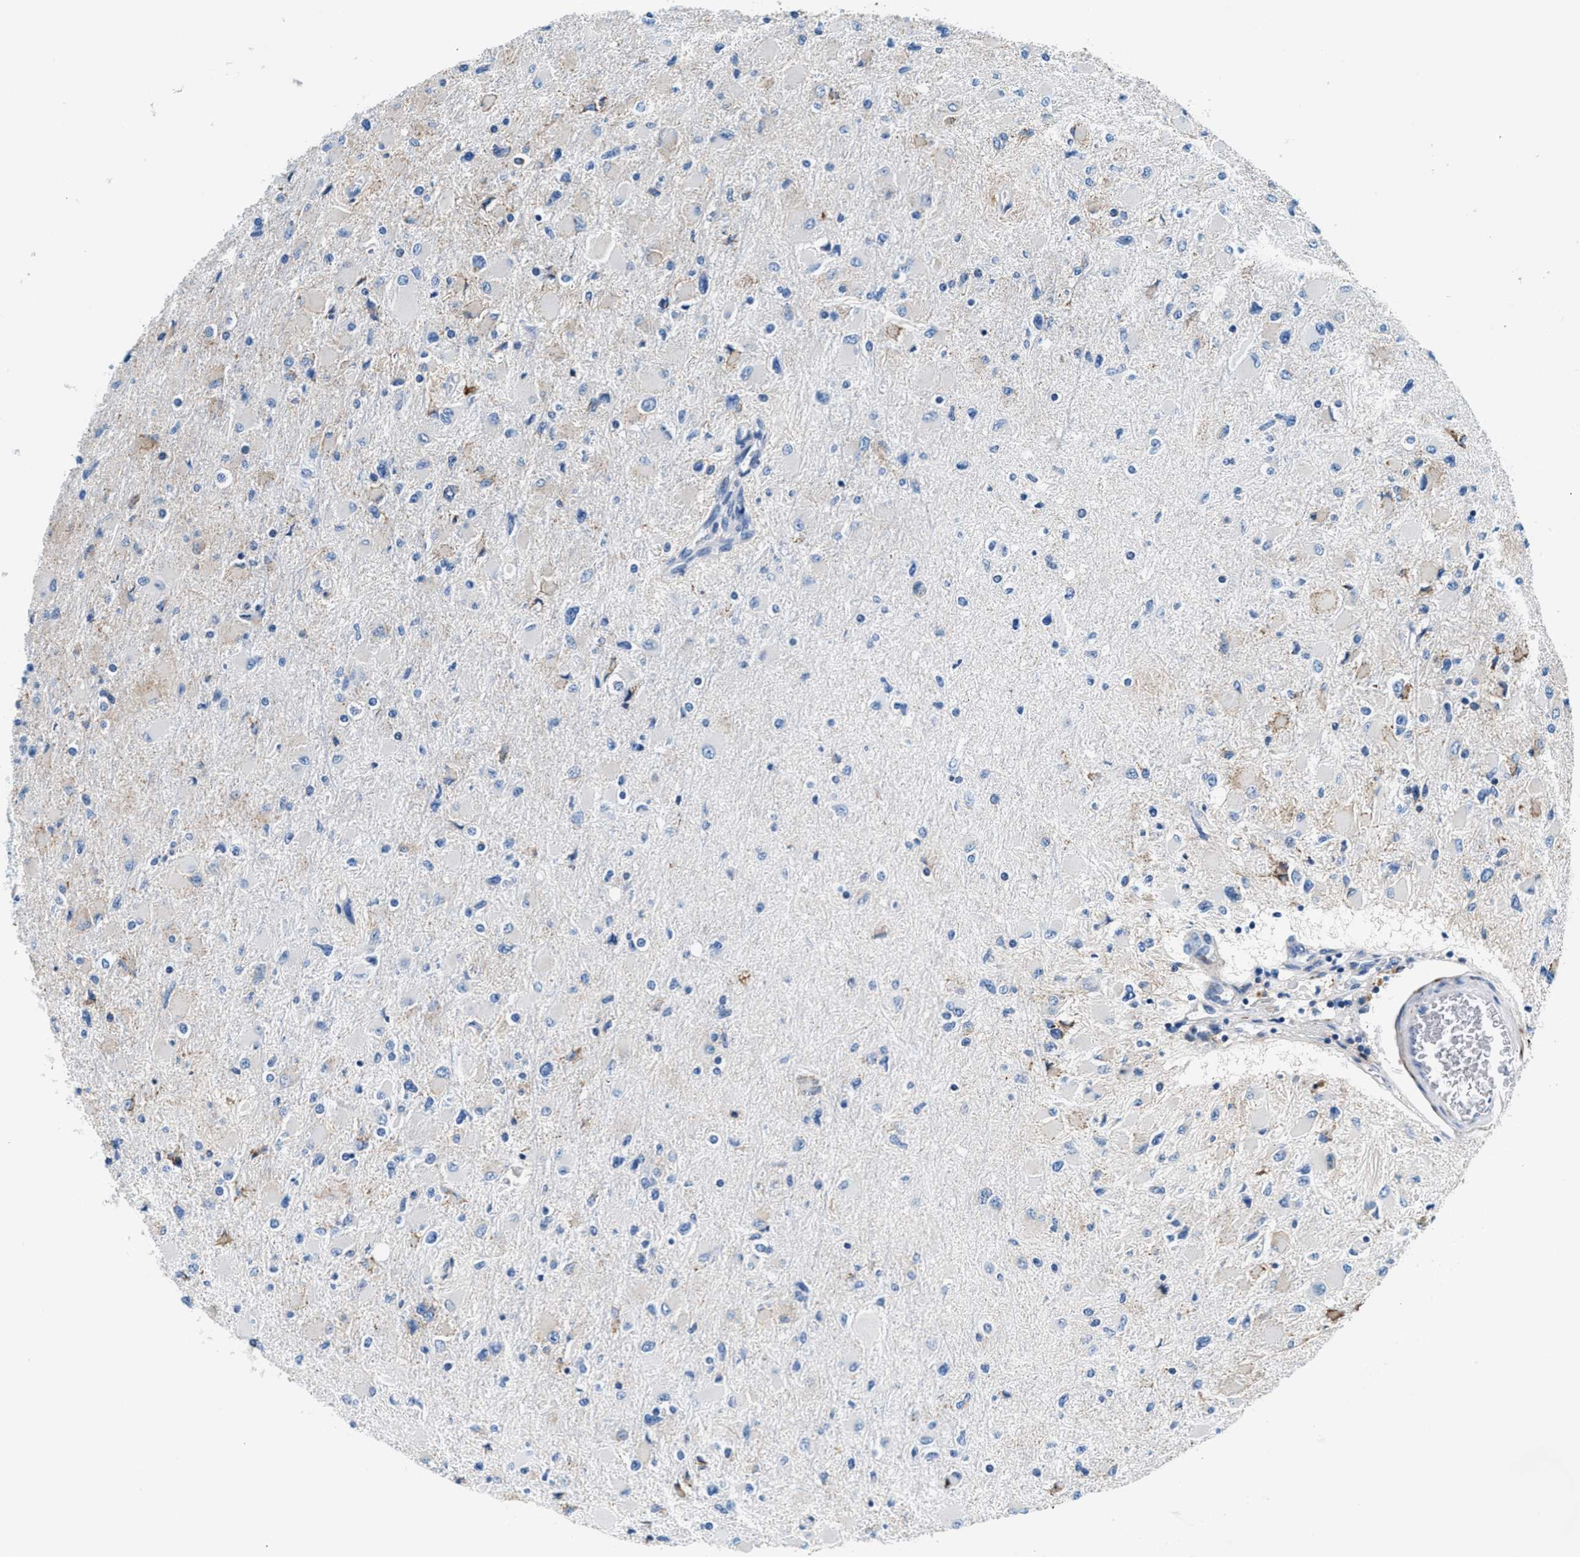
{"staining": {"intensity": "negative", "quantity": "none", "location": "none"}, "tissue": "glioma", "cell_type": "Tumor cells", "image_type": "cancer", "snomed": [{"axis": "morphology", "description": "Glioma, malignant, High grade"}, {"axis": "topography", "description": "Cerebral cortex"}], "caption": "Tumor cells are negative for protein expression in human glioma.", "gene": "SLFN11", "patient": {"sex": "female", "age": 36}}